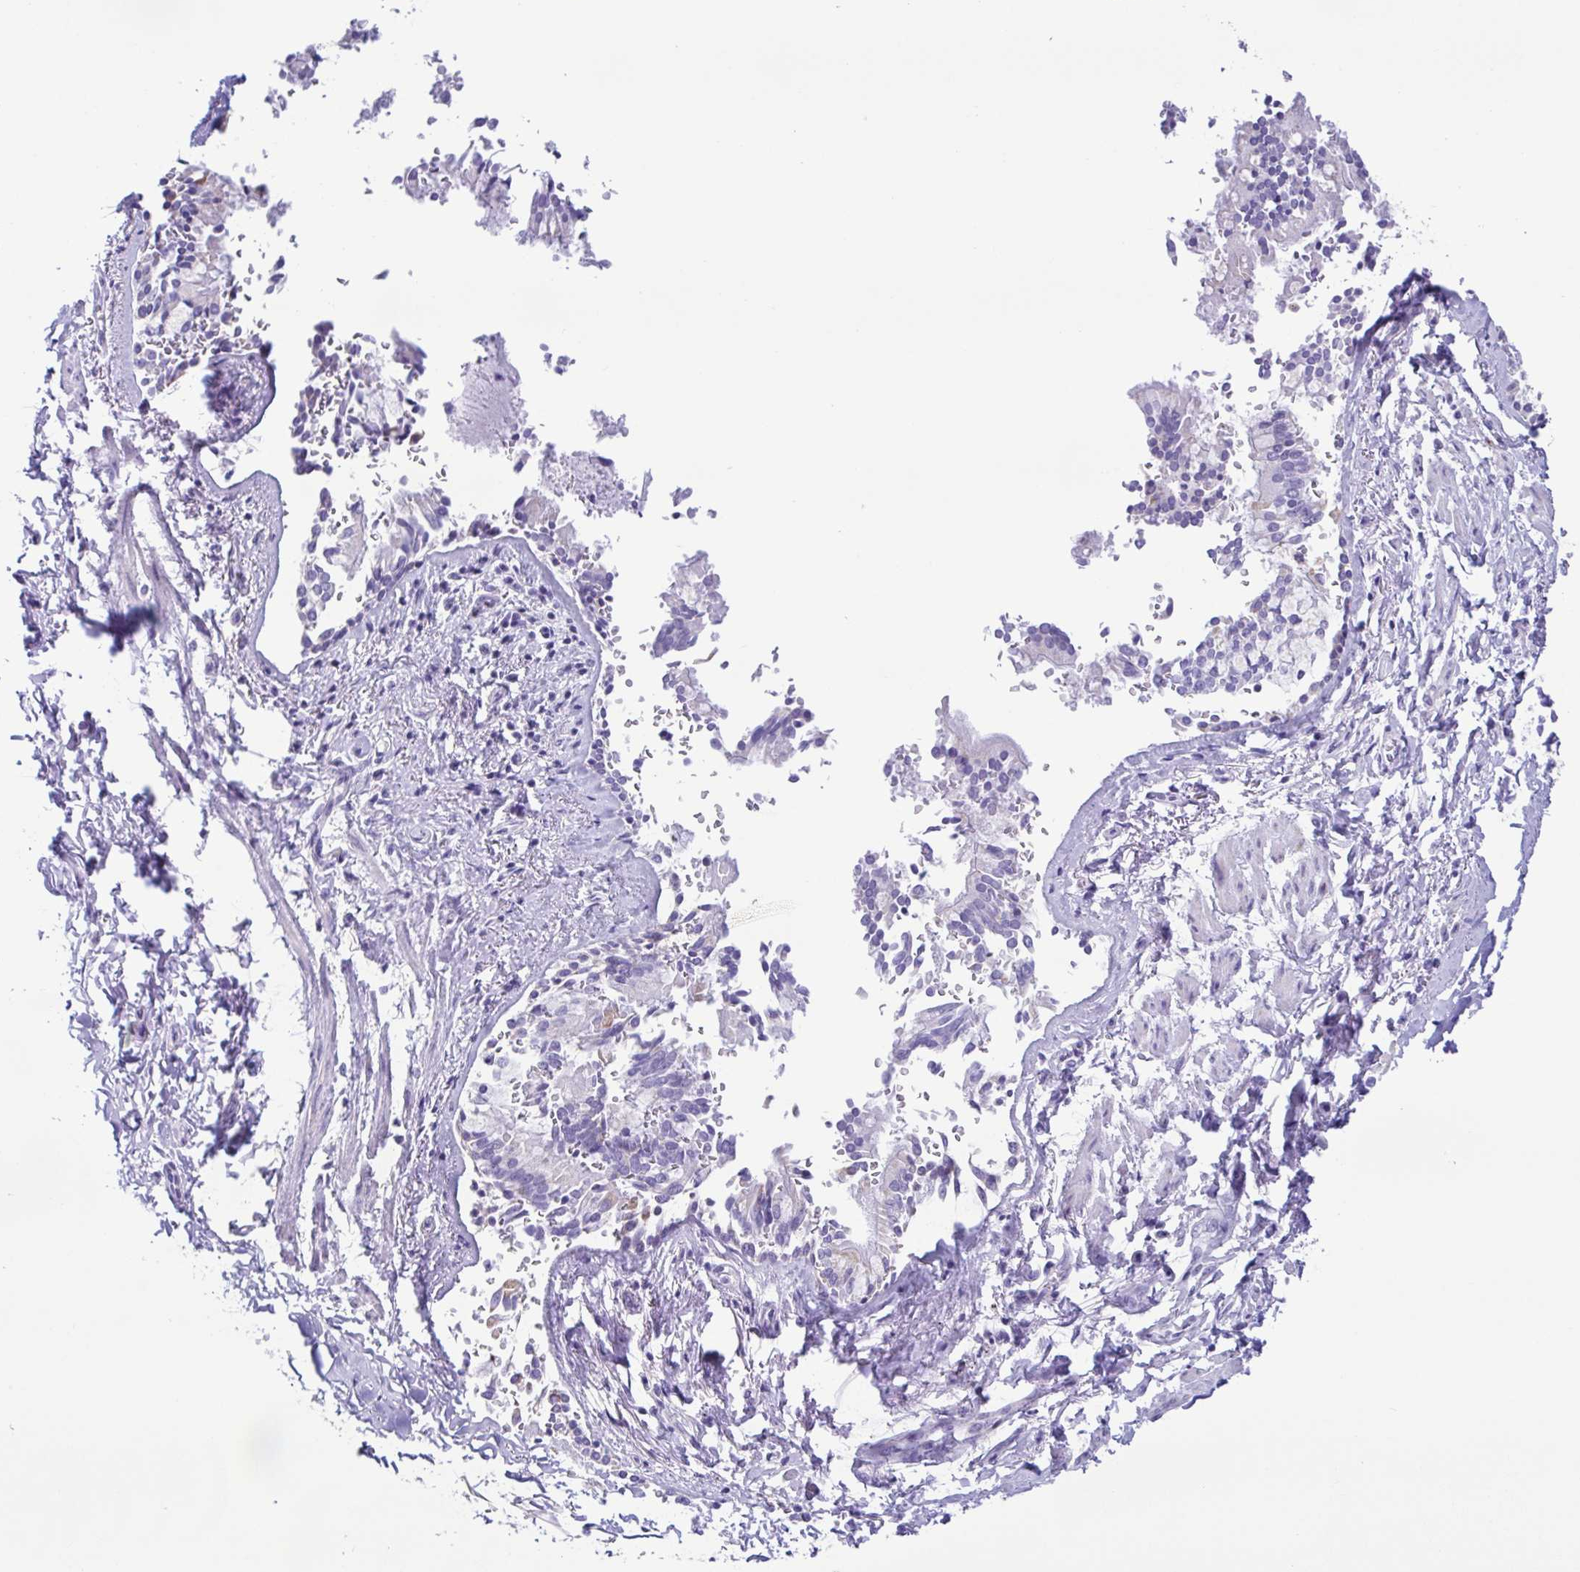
{"staining": {"intensity": "negative", "quantity": "none", "location": "none"}, "tissue": "adipose tissue", "cell_type": "Adipocytes", "image_type": "normal", "snomed": [{"axis": "morphology", "description": "Normal tissue, NOS"}, {"axis": "topography", "description": "Cartilage tissue"}, {"axis": "topography", "description": "Bronchus"}, {"axis": "topography", "description": "Peripheral nerve tissue"}], "caption": "This is a micrograph of immunohistochemistry (IHC) staining of benign adipose tissue, which shows no staining in adipocytes. Brightfield microscopy of IHC stained with DAB (brown) and hematoxylin (blue), captured at high magnification.", "gene": "ACTRT3", "patient": {"sex": "male", "age": 67}}